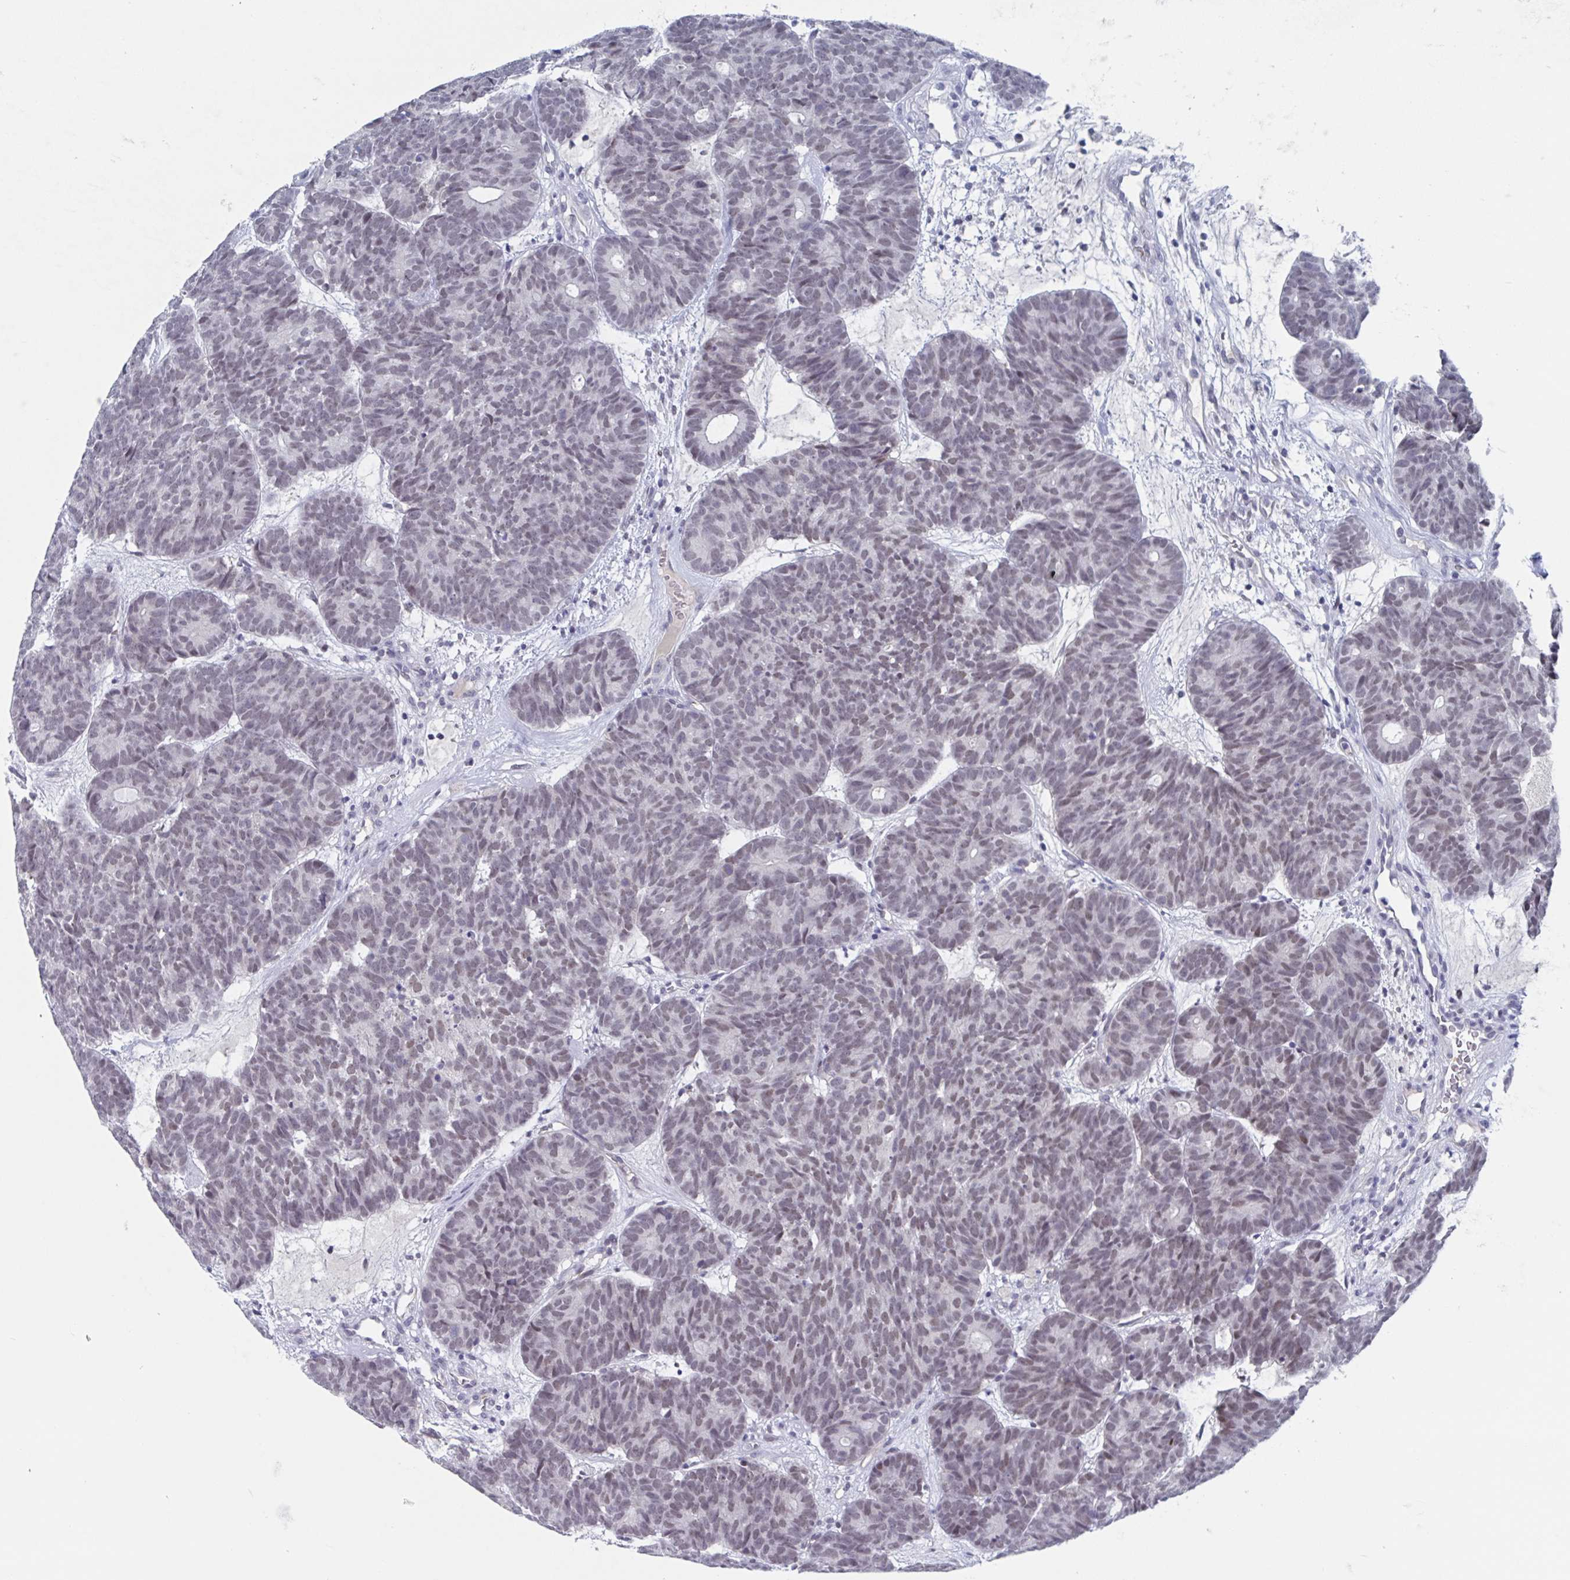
{"staining": {"intensity": "moderate", "quantity": "25%-75%", "location": "nuclear"}, "tissue": "head and neck cancer", "cell_type": "Tumor cells", "image_type": "cancer", "snomed": [{"axis": "morphology", "description": "Adenocarcinoma, NOS"}, {"axis": "topography", "description": "Head-Neck"}], "caption": "This is a photomicrograph of immunohistochemistry staining of head and neck cancer, which shows moderate expression in the nuclear of tumor cells.", "gene": "KDM4D", "patient": {"sex": "female", "age": 81}}